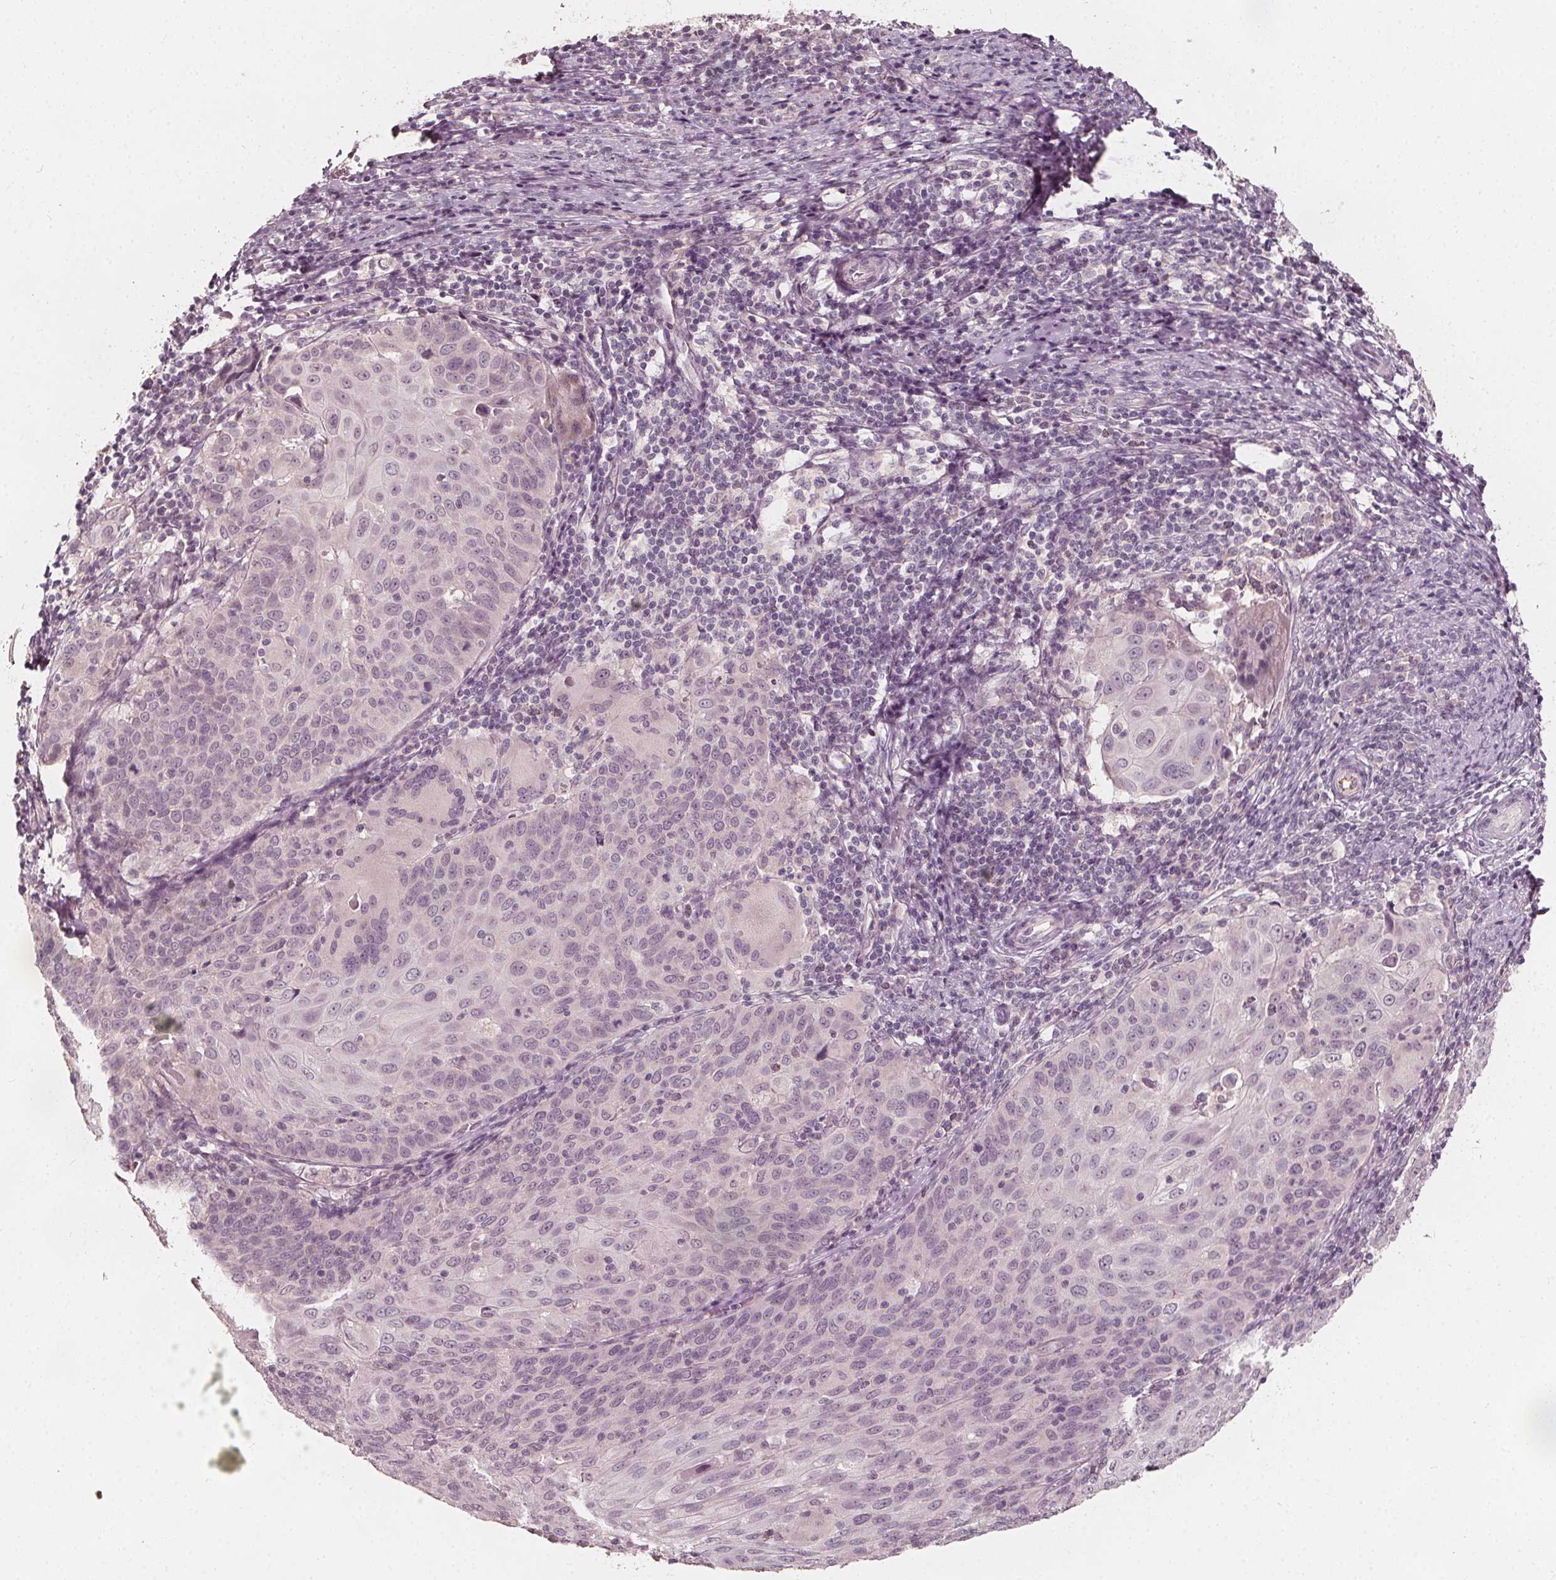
{"staining": {"intensity": "negative", "quantity": "none", "location": "none"}, "tissue": "cervical cancer", "cell_type": "Tumor cells", "image_type": "cancer", "snomed": [{"axis": "morphology", "description": "Squamous cell carcinoma, NOS"}, {"axis": "topography", "description": "Cervix"}], "caption": "High power microscopy micrograph of an immunohistochemistry (IHC) micrograph of cervical squamous cell carcinoma, revealing no significant positivity in tumor cells.", "gene": "NPC1L1", "patient": {"sex": "female", "age": 65}}